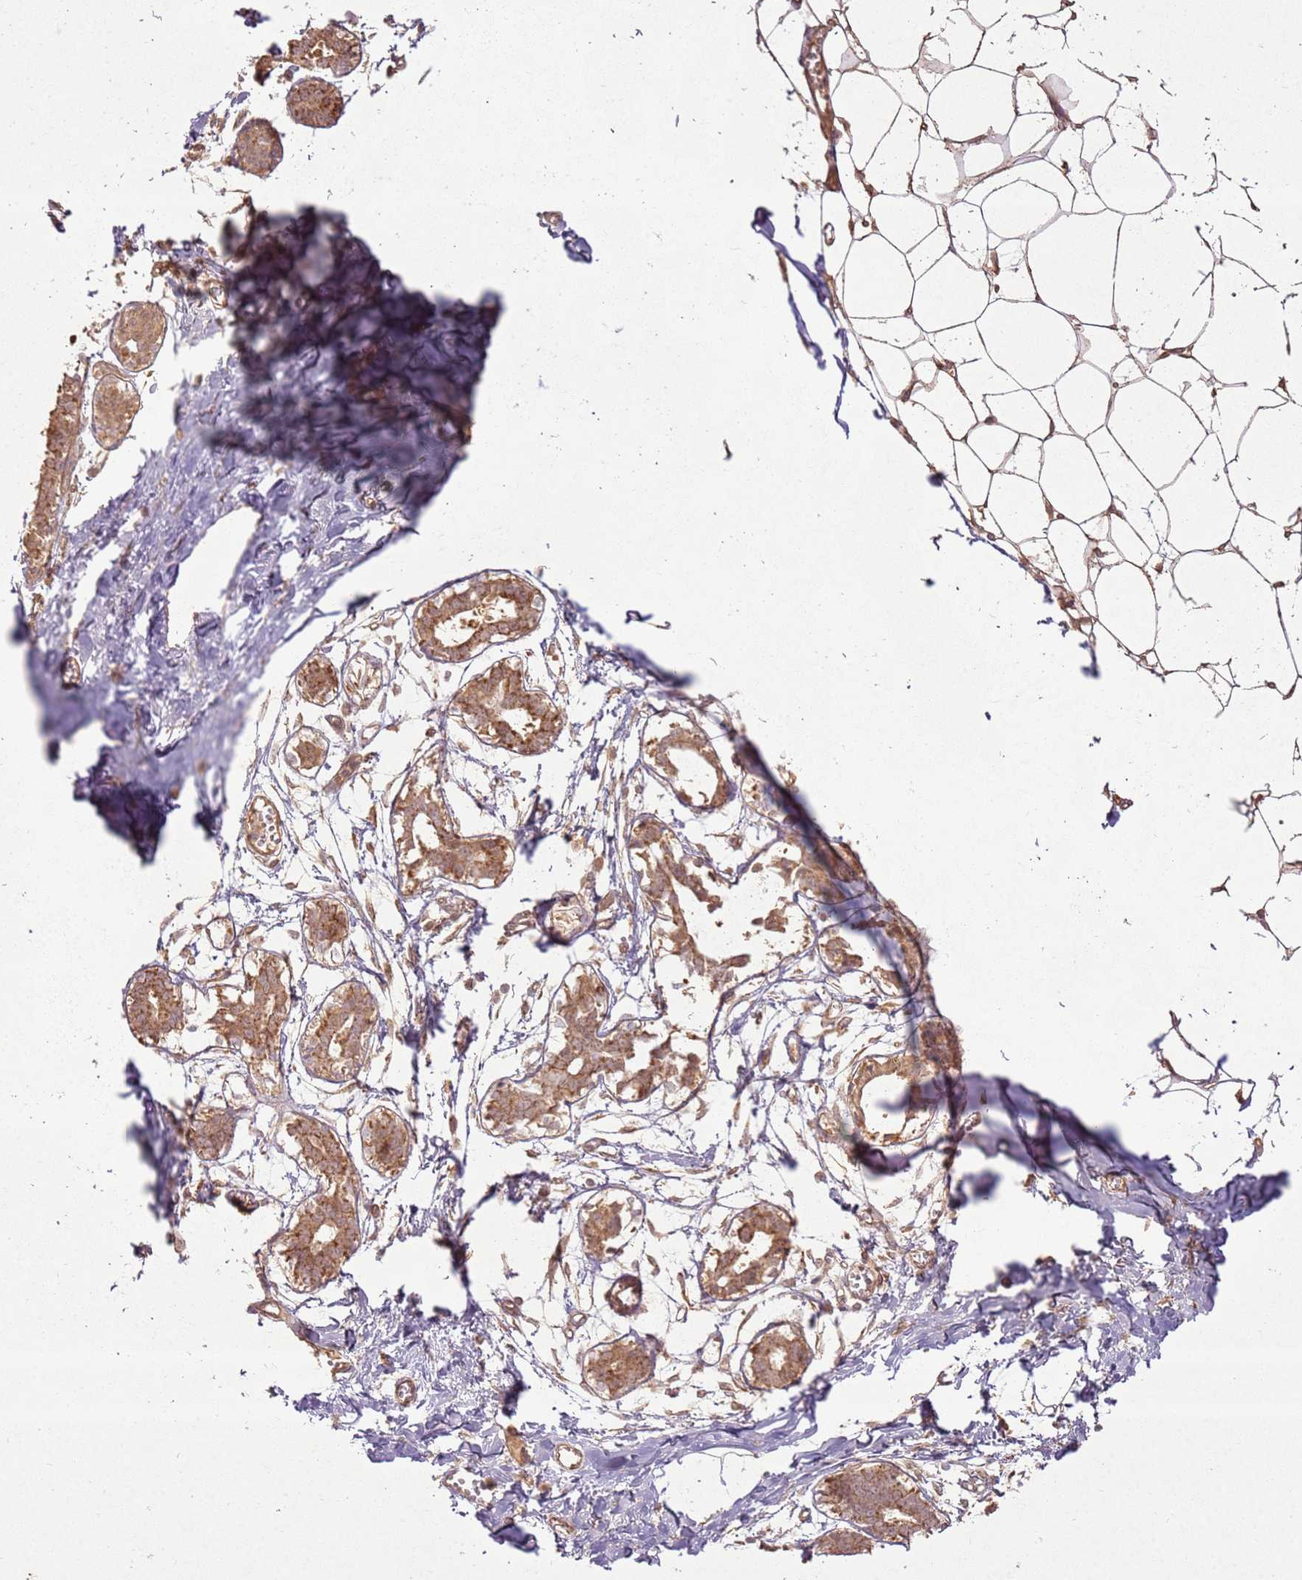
{"staining": {"intensity": "weak", "quantity": ">75%", "location": "cytoplasmic/membranous"}, "tissue": "breast", "cell_type": "Adipocytes", "image_type": "normal", "snomed": [{"axis": "morphology", "description": "Normal tissue, NOS"}, {"axis": "topography", "description": "Breast"}], "caption": "IHC (DAB) staining of normal human breast displays weak cytoplasmic/membranous protein staining in approximately >75% of adipocytes. (DAB = brown stain, brightfield microscopy at high magnification).", "gene": "ZNF776", "patient": {"sex": "female", "age": 27}}